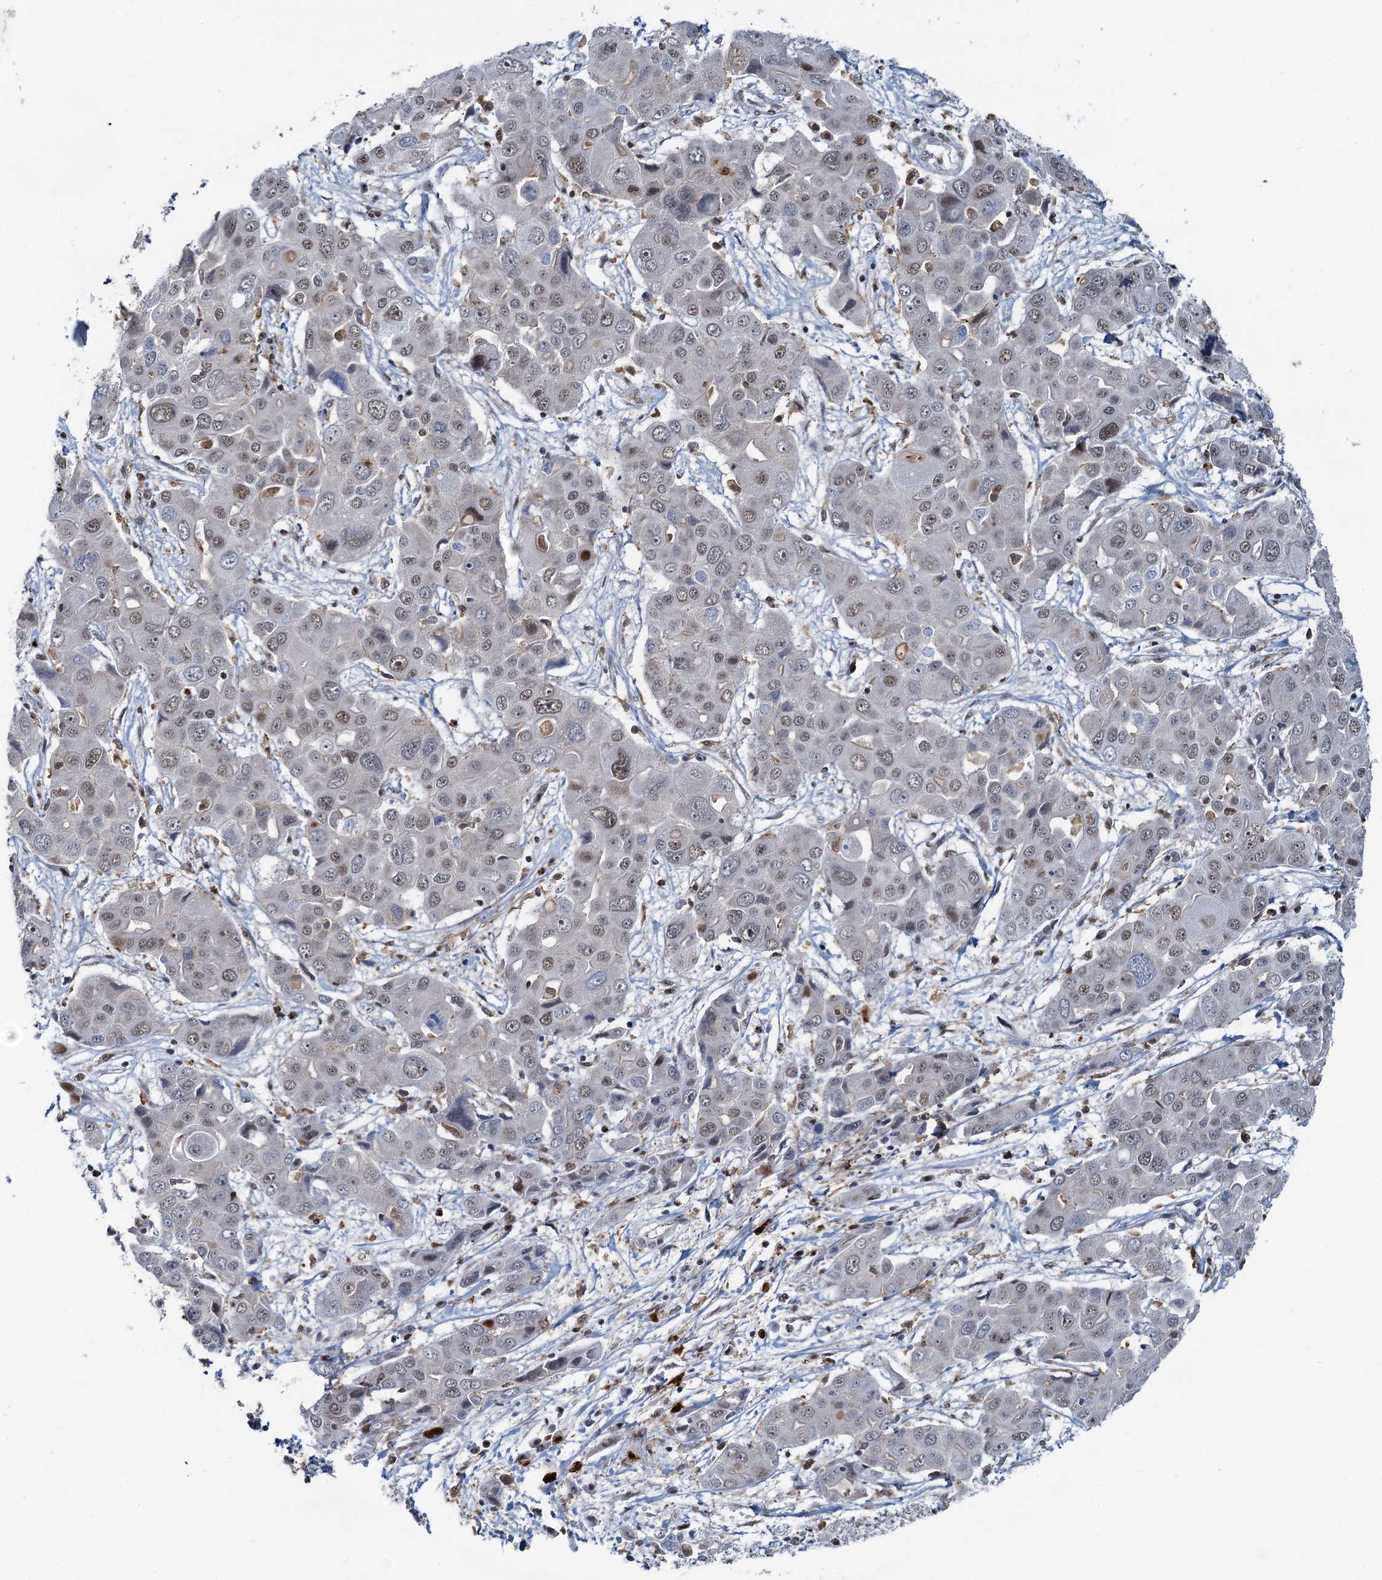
{"staining": {"intensity": "moderate", "quantity": "<25%", "location": "nuclear"}, "tissue": "liver cancer", "cell_type": "Tumor cells", "image_type": "cancer", "snomed": [{"axis": "morphology", "description": "Cholangiocarcinoma"}, {"axis": "topography", "description": "Liver"}], "caption": "Protein staining of liver cancer tissue reveals moderate nuclear expression in about <25% of tumor cells.", "gene": "RBM26", "patient": {"sex": "male", "age": 67}}